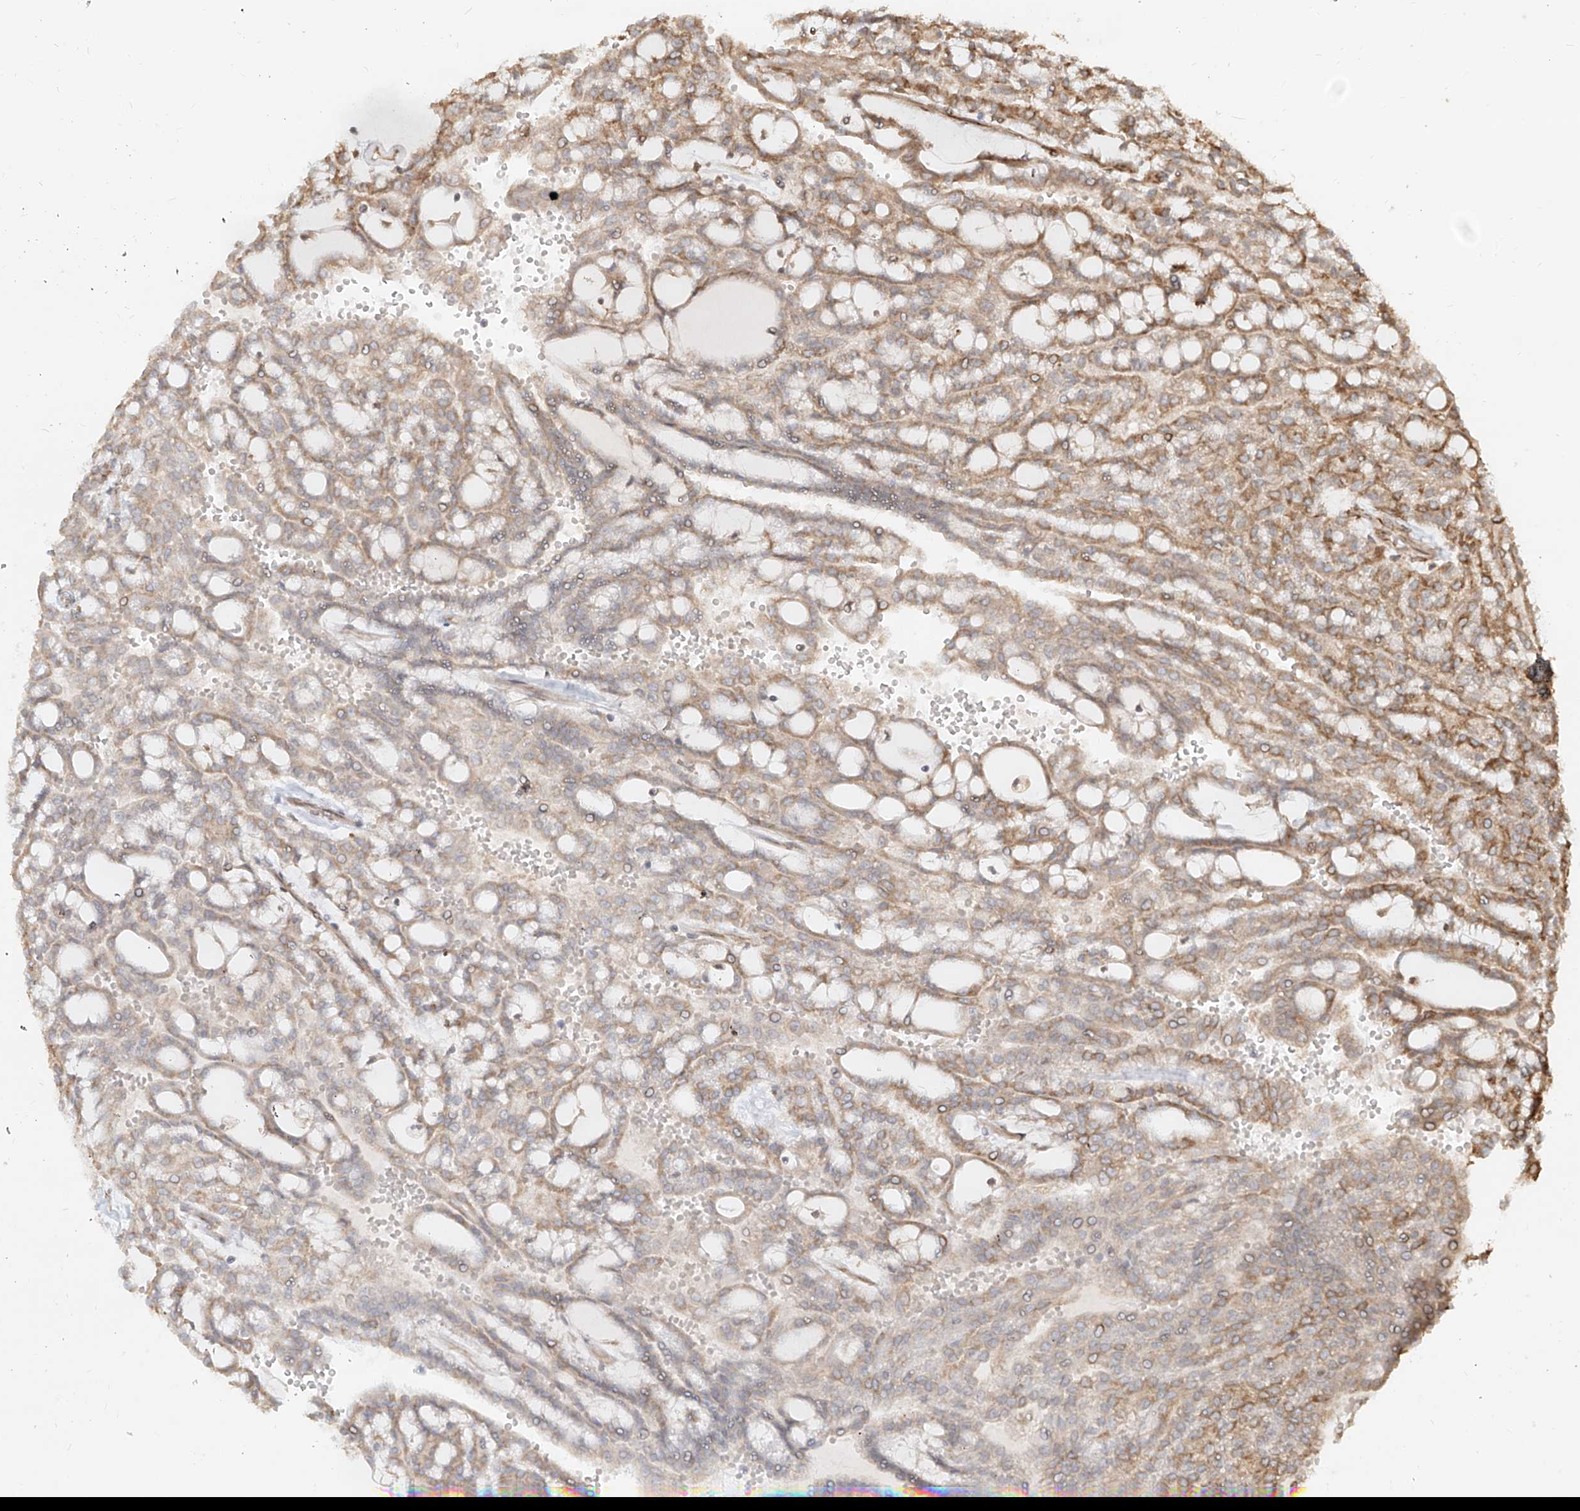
{"staining": {"intensity": "moderate", "quantity": "<25%", "location": "cytoplasmic/membranous"}, "tissue": "renal cancer", "cell_type": "Tumor cells", "image_type": "cancer", "snomed": [{"axis": "morphology", "description": "Adenocarcinoma, NOS"}, {"axis": "topography", "description": "Kidney"}], "caption": "Moderate cytoplasmic/membranous protein expression is identified in approximately <25% of tumor cells in adenocarcinoma (renal).", "gene": "UBE2K", "patient": {"sex": "male", "age": 63}}